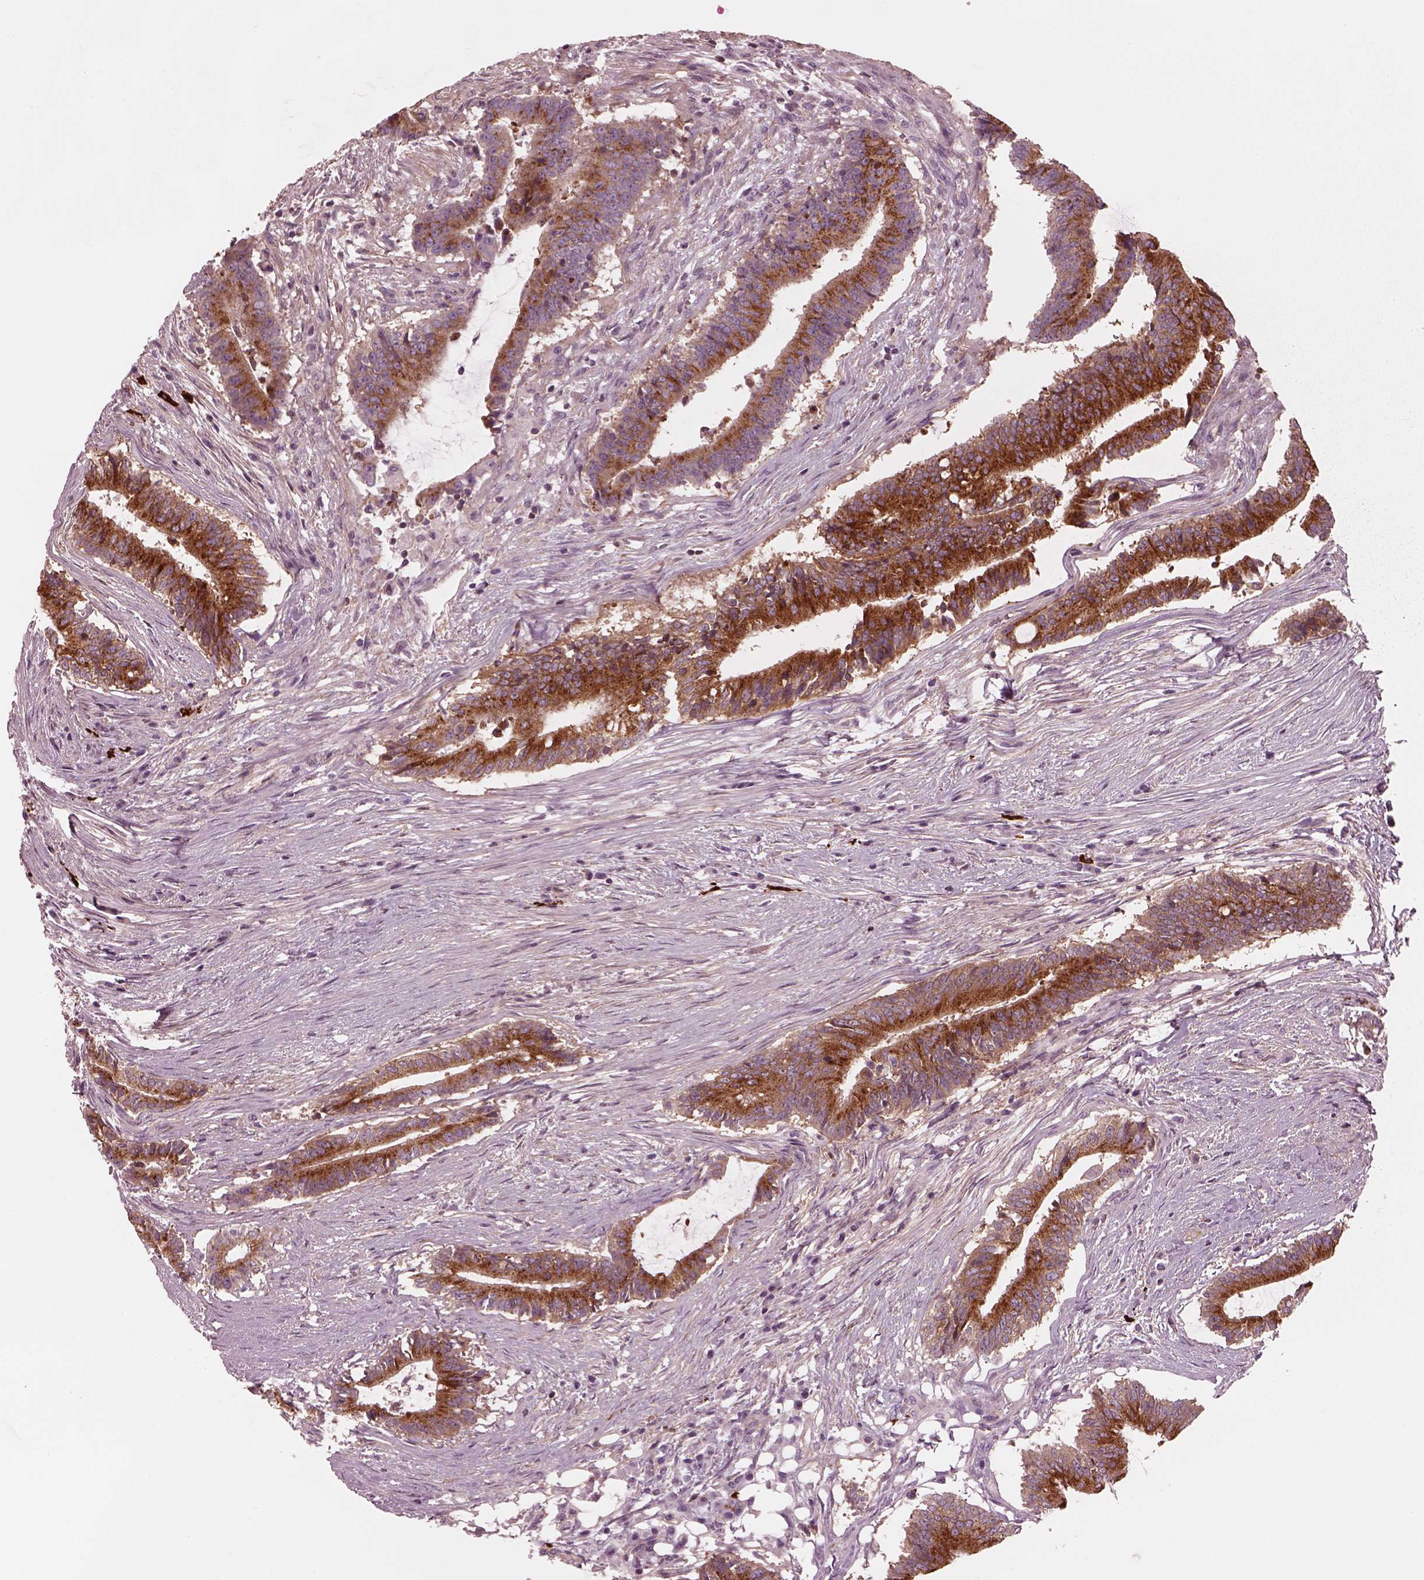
{"staining": {"intensity": "strong", "quantity": ">75%", "location": "cytoplasmic/membranous"}, "tissue": "colorectal cancer", "cell_type": "Tumor cells", "image_type": "cancer", "snomed": [{"axis": "morphology", "description": "Adenocarcinoma, NOS"}, {"axis": "topography", "description": "Colon"}], "caption": "Immunohistochemical staining of human adenocarcinoma (colorectal) demonstrates strong cytoplasmic/membranous protein staining in about >75% of tumor cells. The staining is performed using DAB (3,3'-diaminobenzidine) brown chromogen to label protein expression. The nuclei are counter-stained blue using hematoxylin.", "gene": "ELAPOR1", "patient": {"sex": "female", "age": 43}}